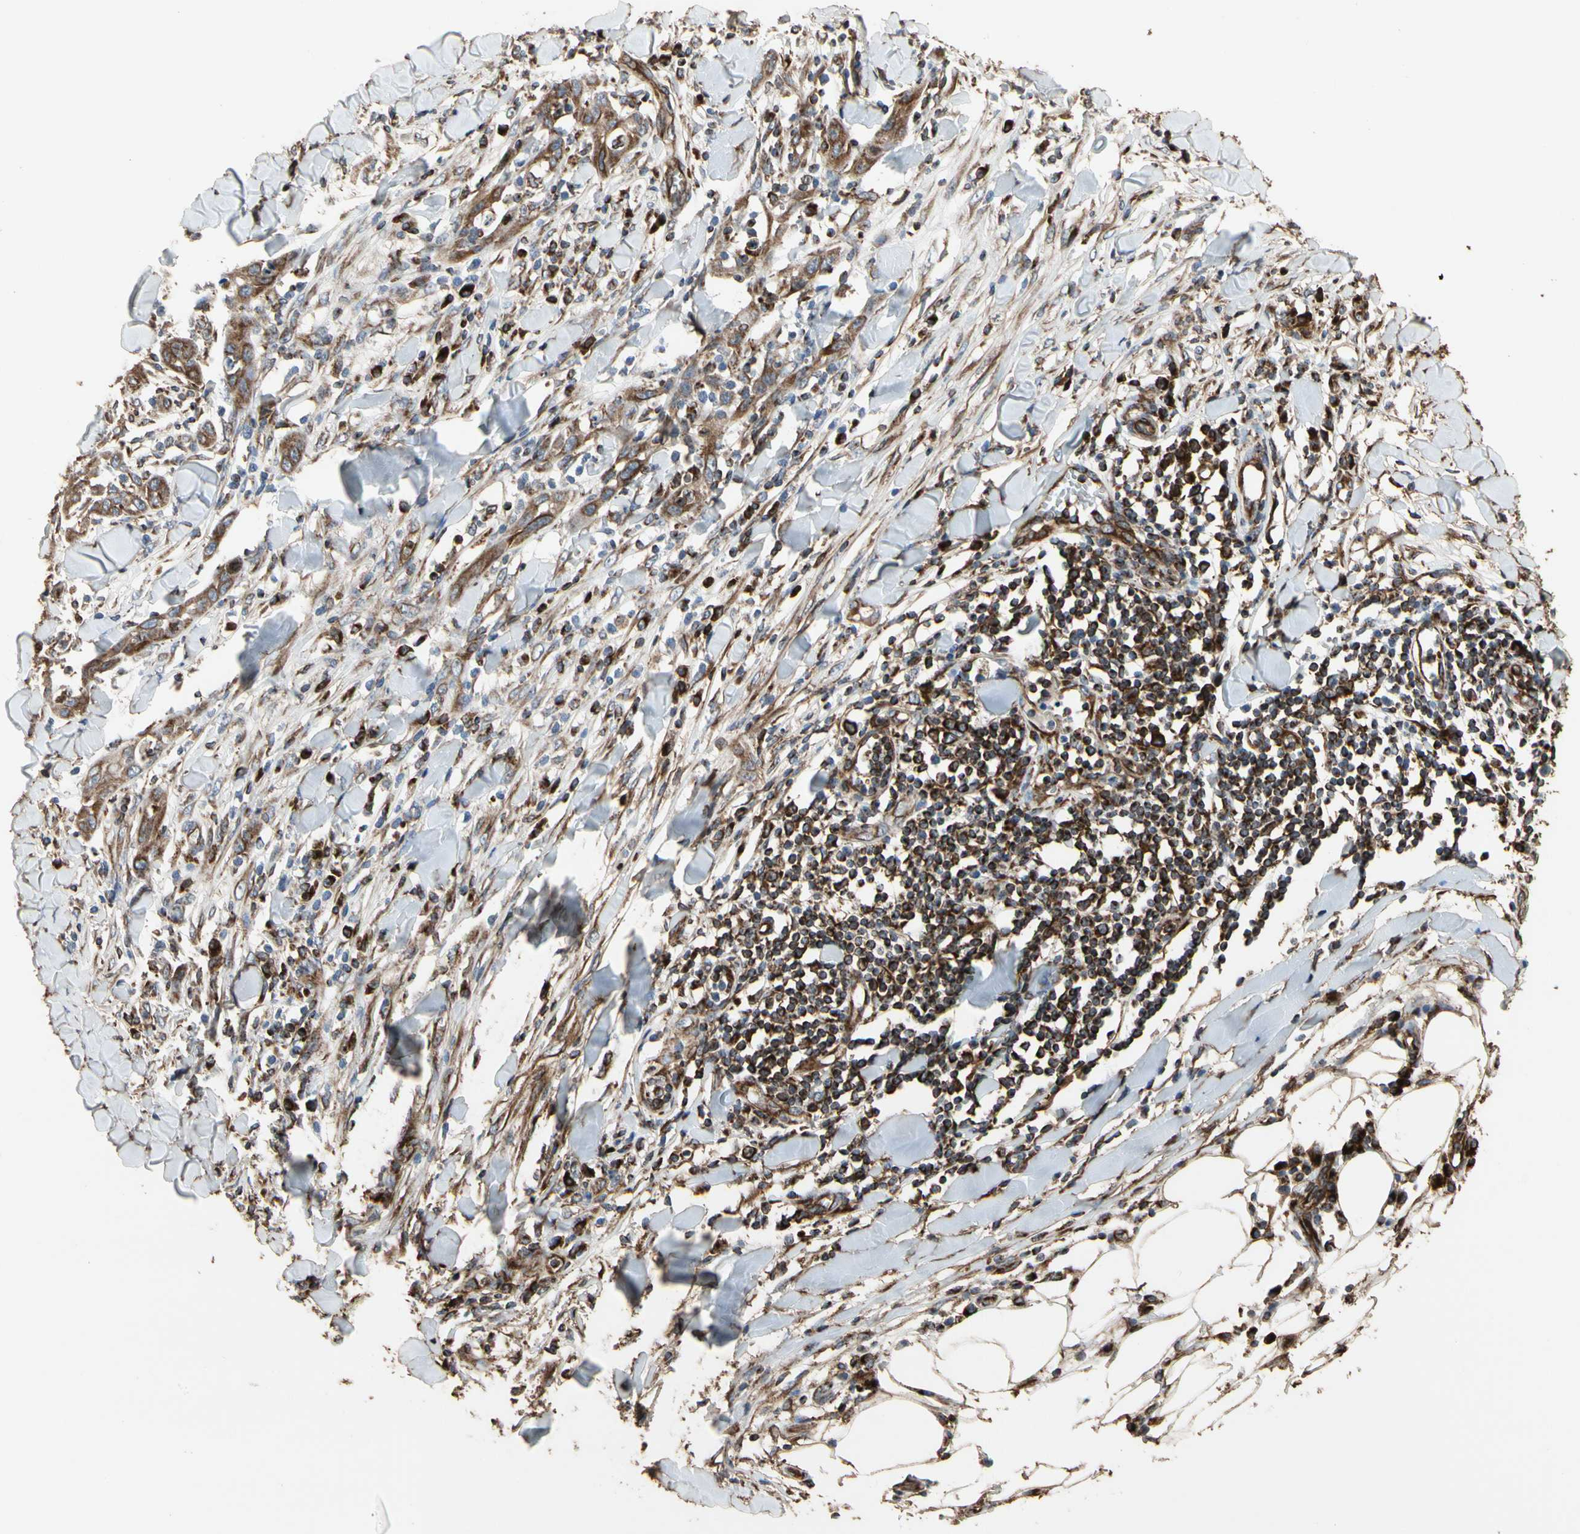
{"staining": {"intensity": "weak", "quantity": "25%-75%", "location": "cytoplasmic/membranous"}, "tissue": "skin cancer", "cell_type": "Tumor cells", "image_type": "cancer", "snomed": [{"axis": "morphology", "description": "Squamous cell carcinoma, NOS"}, {"axis": "topography", "description": "Skin"}], "caption": "High-power microscopy captured an immunohistochemistry (IHC) image of skin squamous cell carcinoma, revealing weak cytoplasmic/membranous positivity in approximately 25%-75% of tumor cells.", "gene": "TUBA1A", "patient": {"sex": "male", "age": 24}}